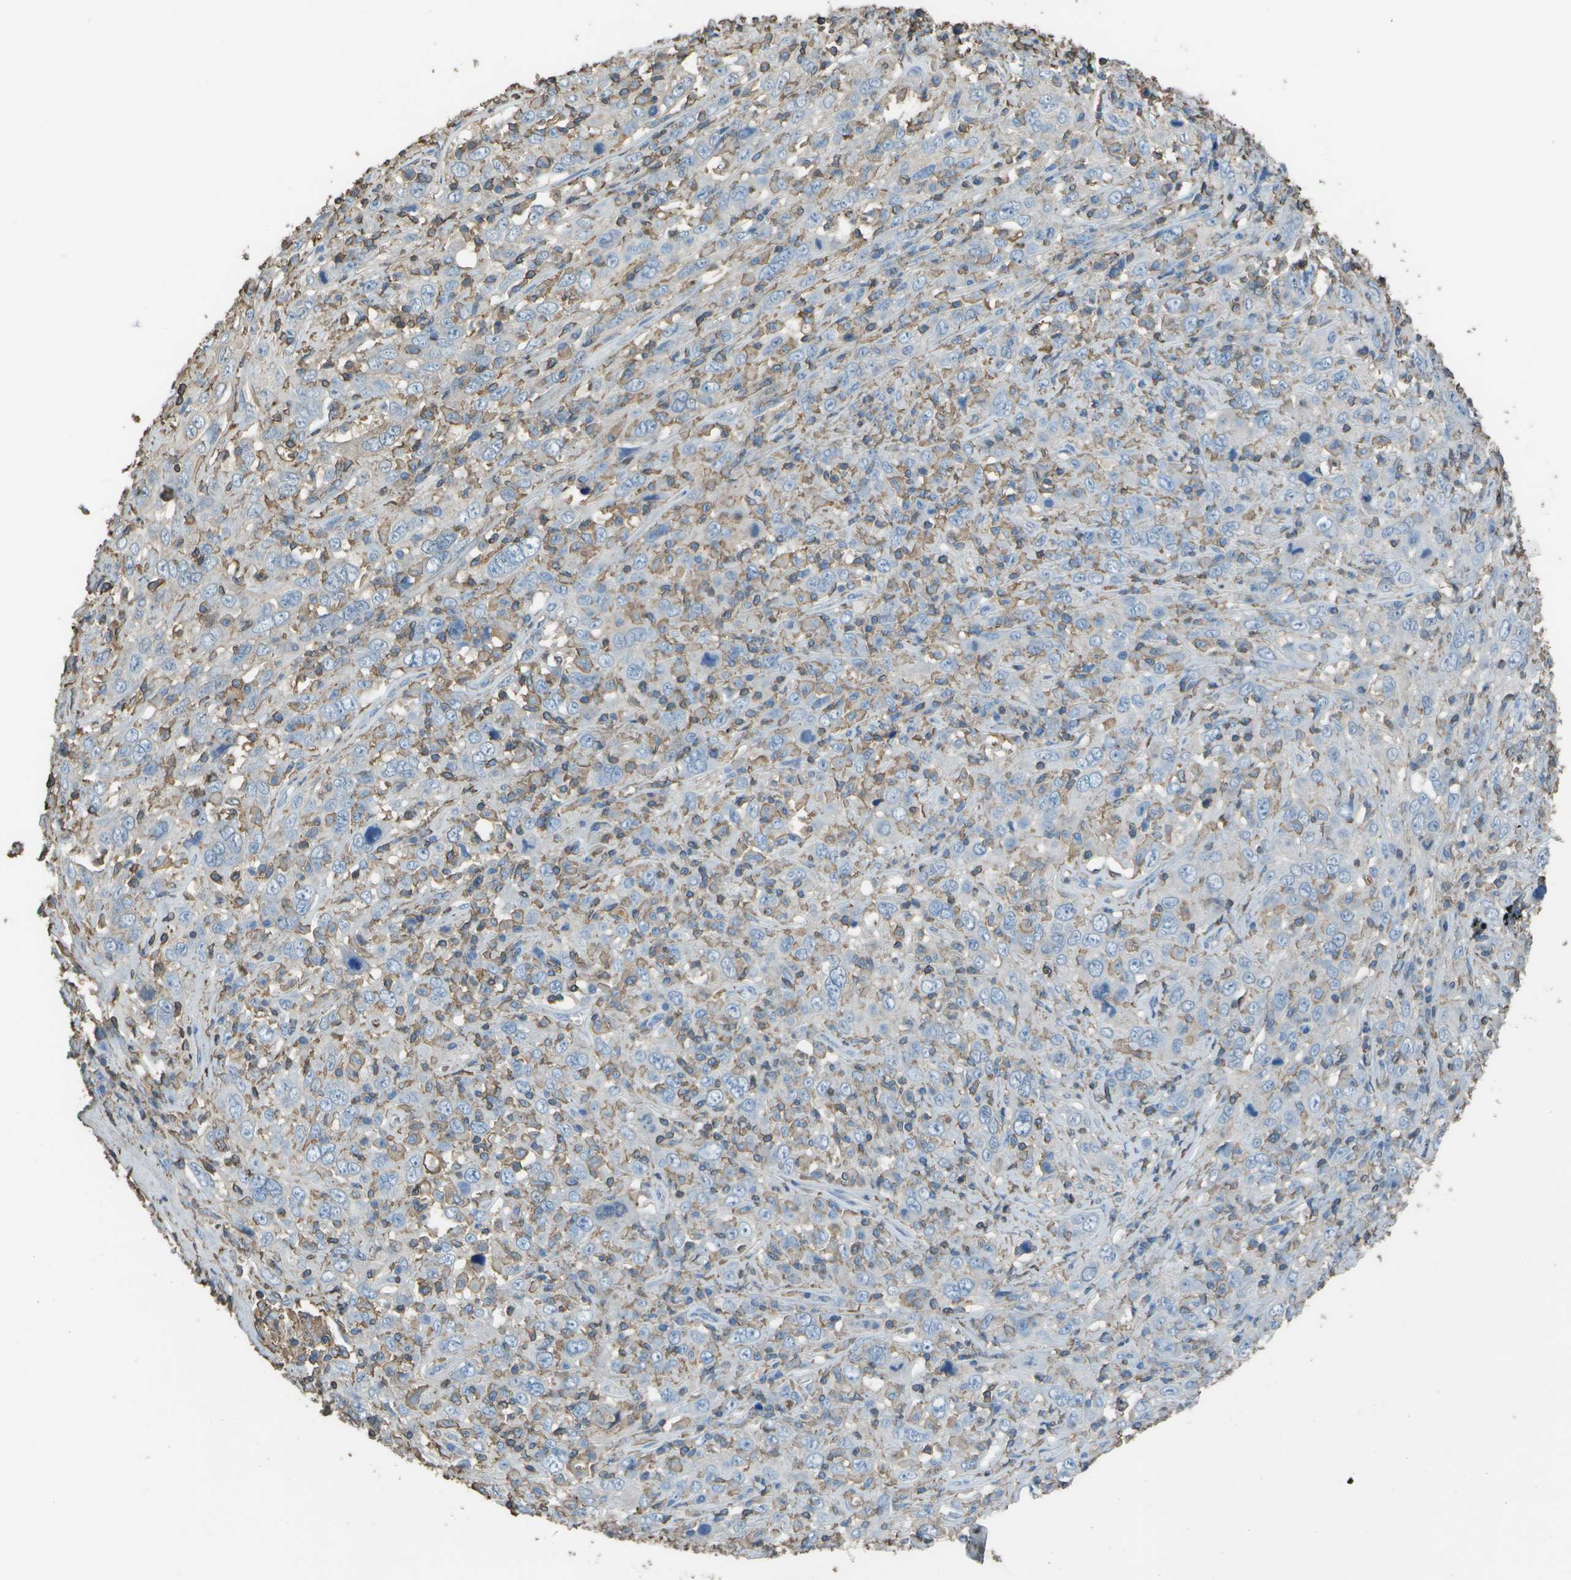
{"staining": {"intensity": "negative", "quantity": "none", "location": "none"}, "tissue": "cervical cancer", "cell_type": "Tumor cells", "image_type": "cancer", "snomed": [{"axis": "morphology", "description": "Squamous cell carcinoma, NOS"}, {"axis": "topography", "description": "Cervix"}], "caption": "Immunohistochemistry image of neoplastic tissue: human cervical cancer stained with DAB exhibits no significant protein staining in tumor cells. Brightfield microscopy of immunohistochemistry stained with DAB (3,3'-diaminobenzidine) (brown) and hematoxylin (blue), captured at high magnification.", "gene": "CYP4F11", "patient": {"sex": "female", "age": 46}}